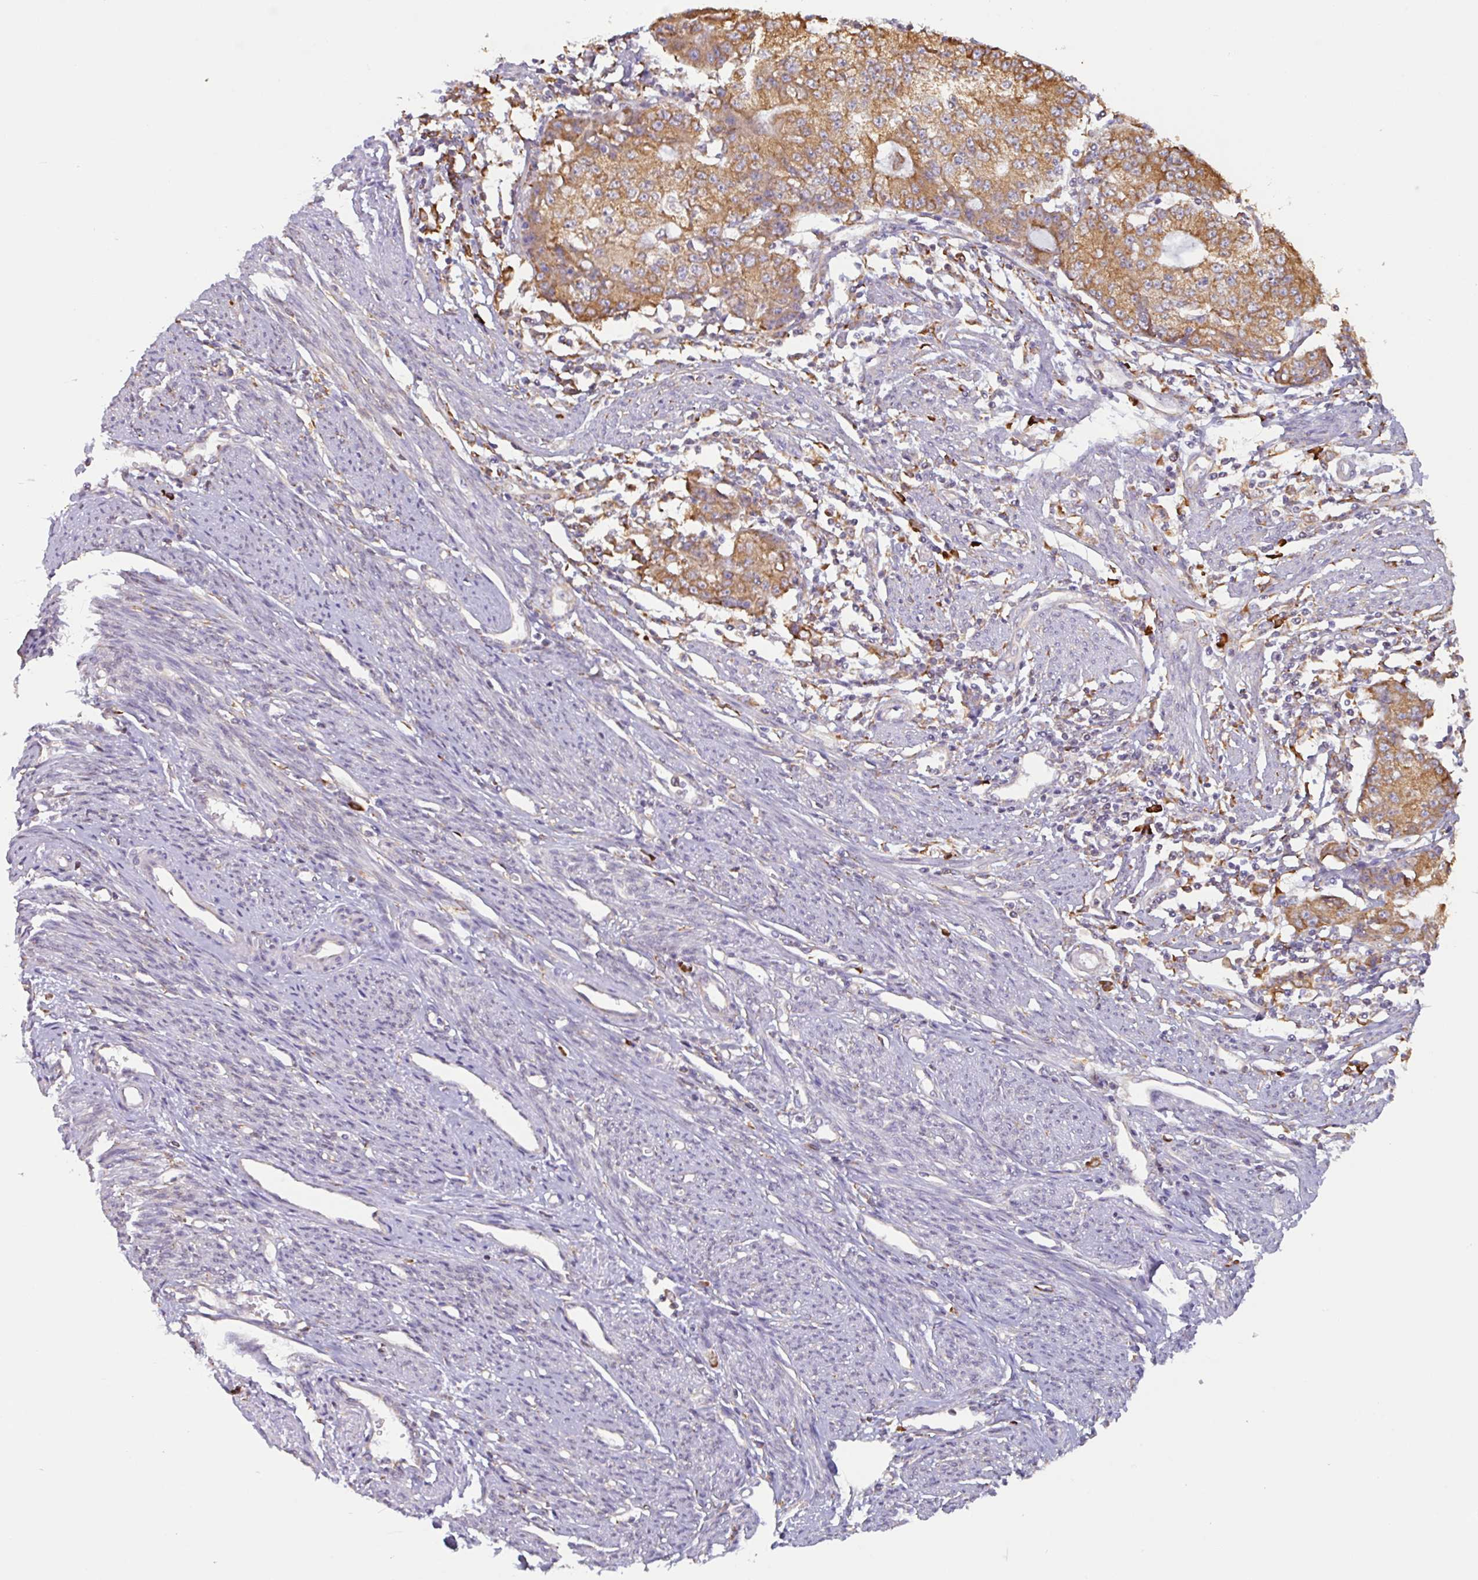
{"staining": {"intensity": "moderate", "quantity": ">75%", "location": "cytoplasmic/membranous"}, "tissue": "endometrial cancer", "cell_type": "Tumor cells", "image_type": "cancer", "snomed": [{"axis": "morphology", "description": "Adenocarcinoma, NOS"}, {"axis": "topography", "description": "Endometrium"}], "caption": "Human endometrial adenocarcinoma stained with a brown dye shows moderate cytoplasmic/membranous positive positivity in approximately >75% of tumor cells.", "gene": "DOK4", "patient": {"sex": "female", "age": 56}}